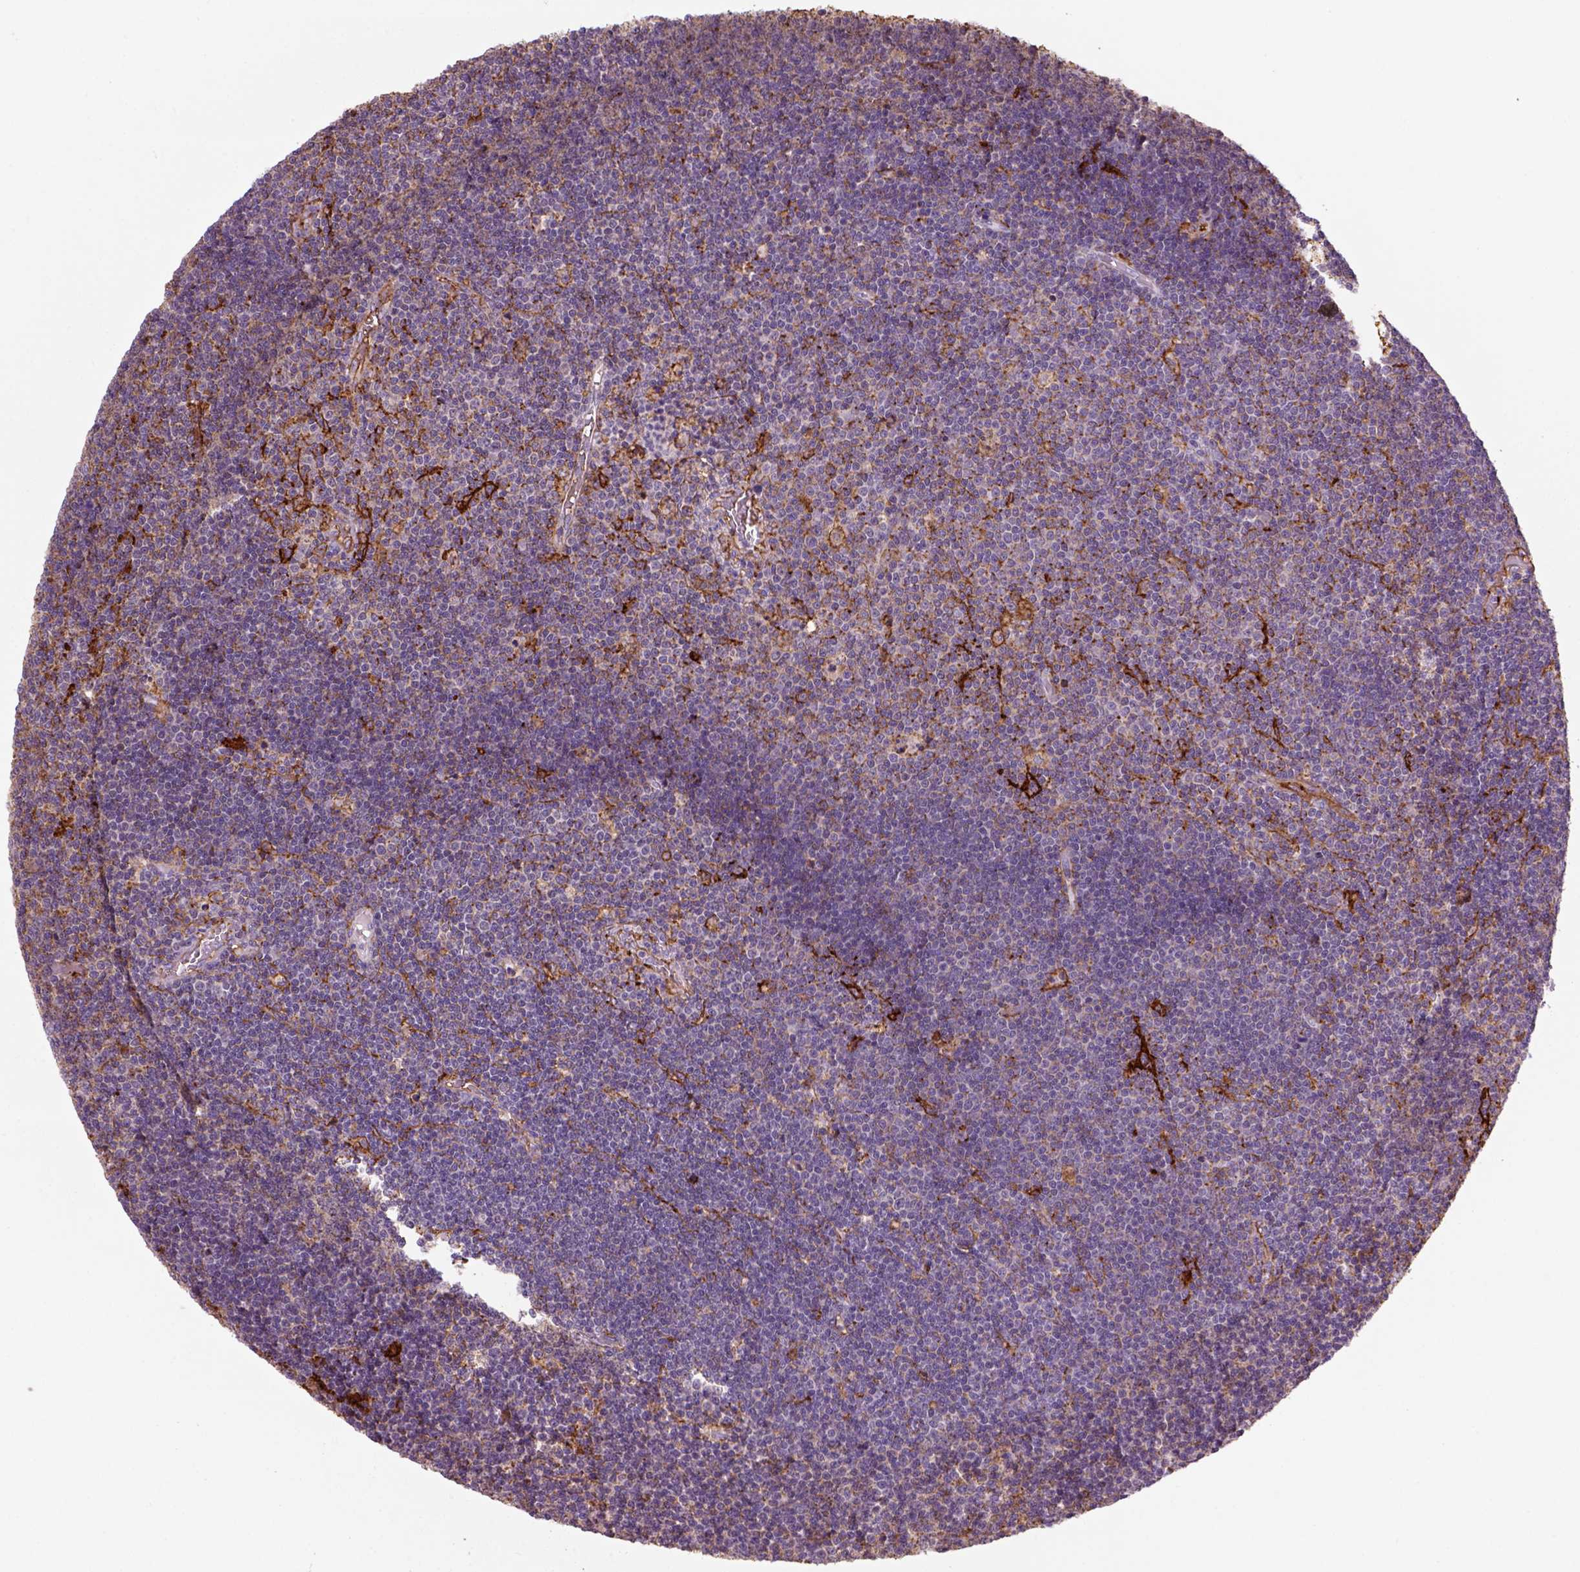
{"staining": {"intensity": "negative", "quantity": "none", "location": "none"}, "tissue": "lymphoma", "cell_type": "Tumor cells", "image_type": "cancer", "snomed": [{"axis": "morphology", "description": "Malignant lymphoma, non-Hodgkin's type, Low grade"}, {"axis": "topography", "description": "Brain"}], "caption": "There is no significant staining in tumor cells of malignant lymphoma, non-Hodgkin's type (low-grade). (Immunohistochemistry, brightfield microscopy, high magnification).", "gene": "MARCKS", "patient": {"sex": "female", "age": 66}}